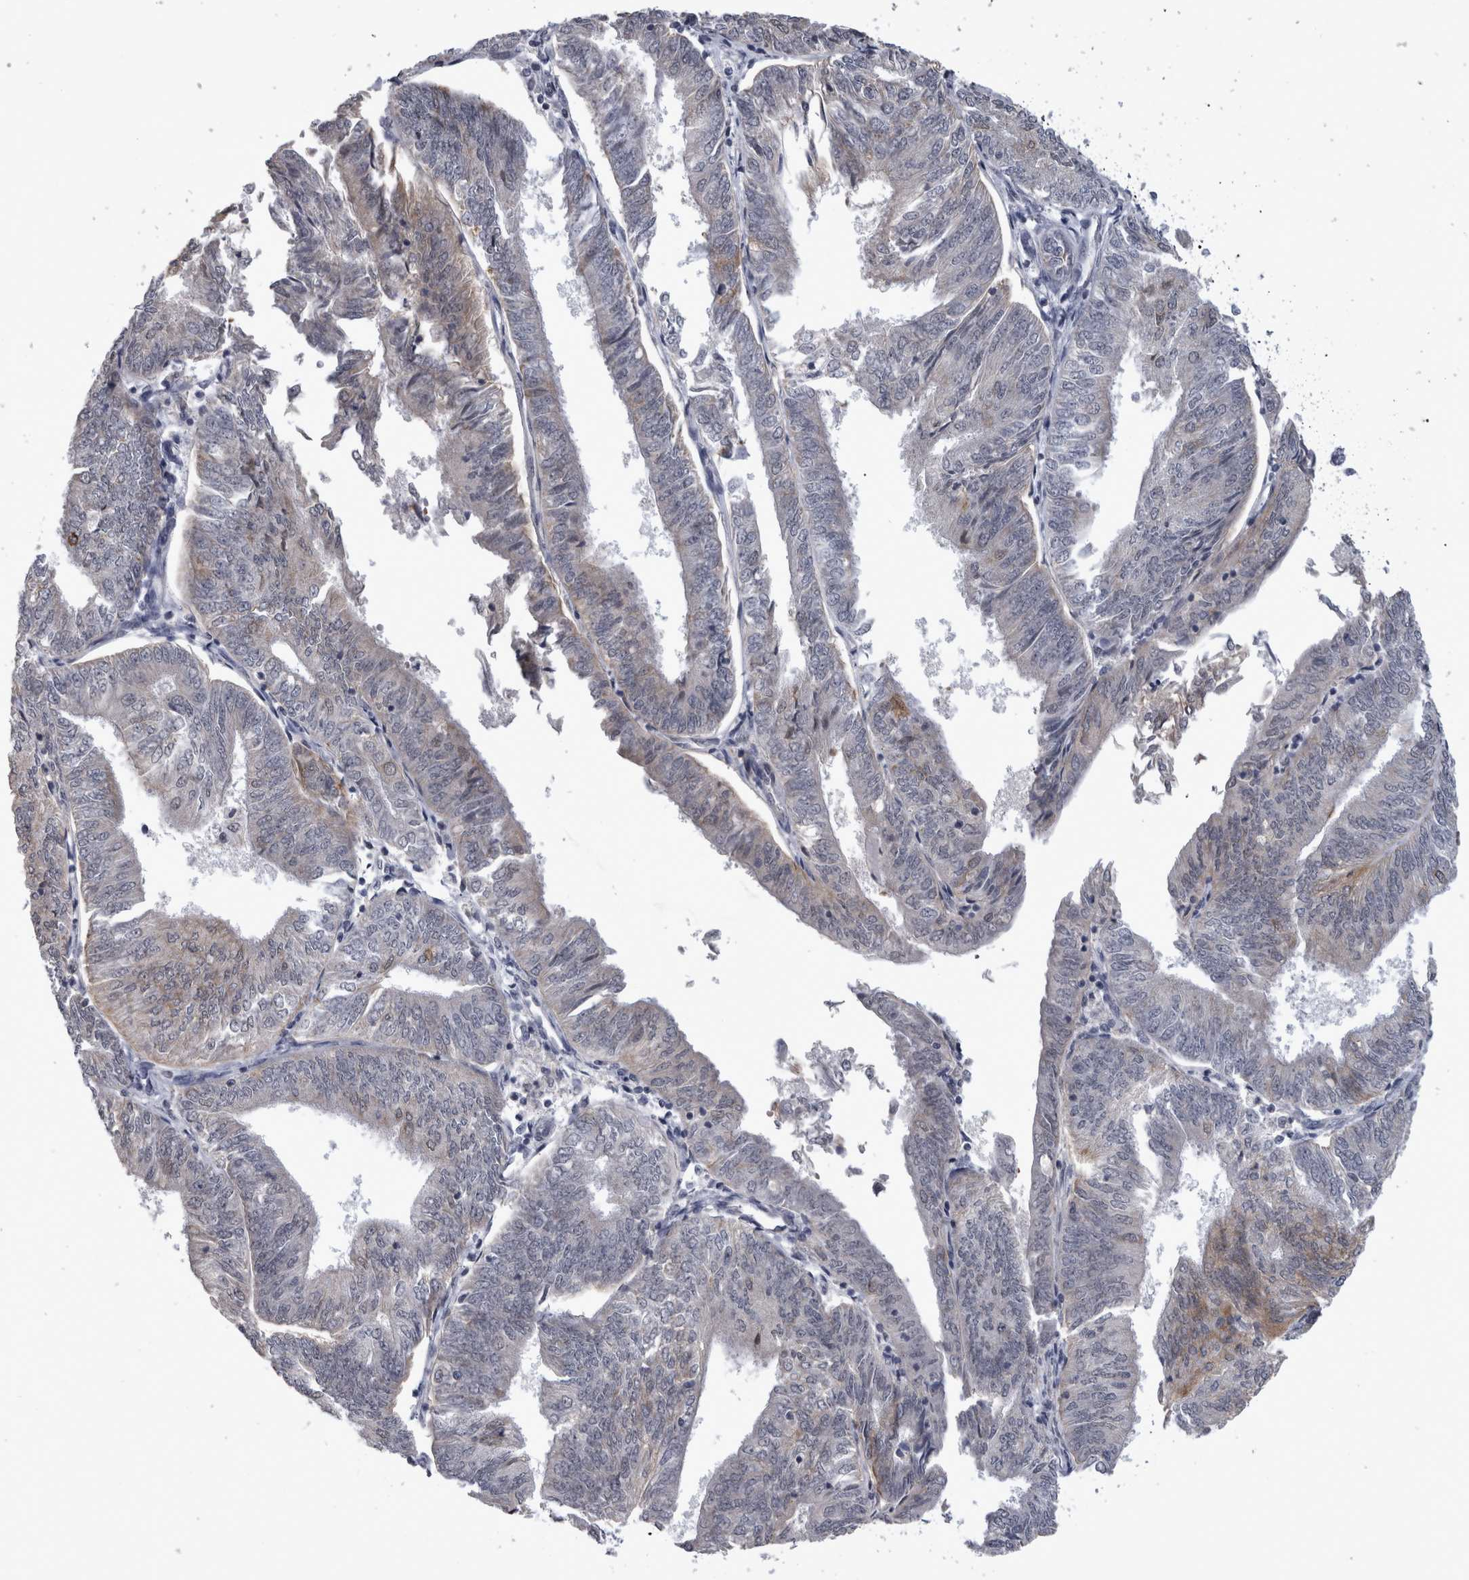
{"staining": {"intensity": "negative", "quantity": "none", "location": "none"}, "tissue": "endometrial cancer", "cell_type": "Tumor cells", "image_type": "cancer", "snomed": [{"axis": "morphology", "description": "Adenocarcinoma, NOS"}, {"axis": "topography", "description": "Endometrium"}], "caption": "Protein analysis of adenocarcinoma (endometrial) exhibits no significant expression in tumor cells. (DAB immunohistochemistry, high magnification).", "gene": "PEBP4", "patient": {"sex": "female", "age": 58}}